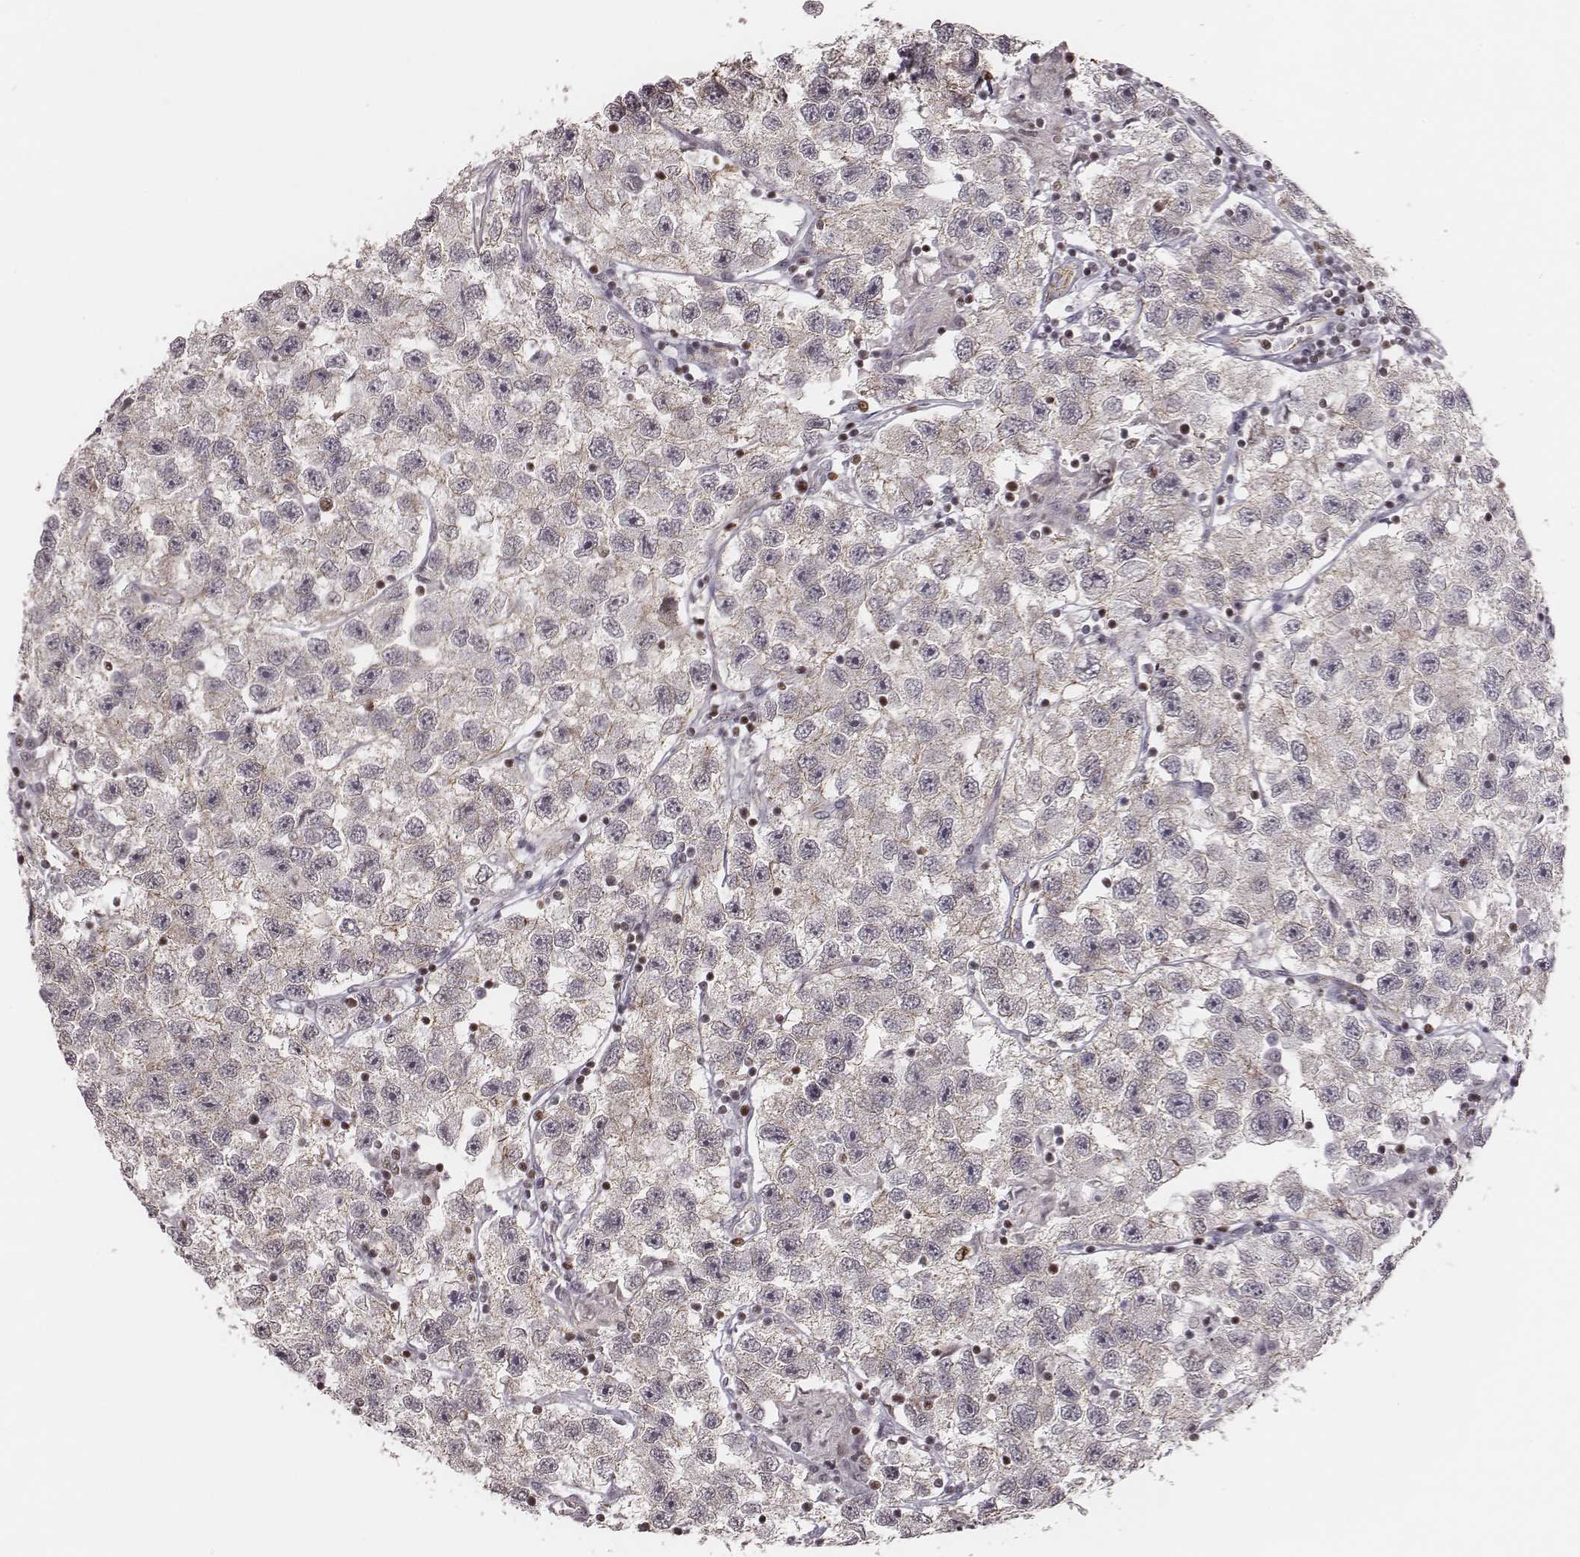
{"staining": {"intensity": "negative", "quantity": "none", "location": "none"}, "tissue": "testis cancer", "cell_type": "Tumor cells", "image_type": "cancer", "snomed": [{"axis": "morphology", "description": "Seminoma, NOS"}, {"axis": "topography", "description": "Testis"}], "caption": "Tumor cells show no significant expression in testis cancer (seminoma). (DAB (3,3'-diaminobenzidine) IHC visualized using brightfield microscopy, high magnification).", "gene": "WDR59", "patient": {"sex": "male", "age": 26}}